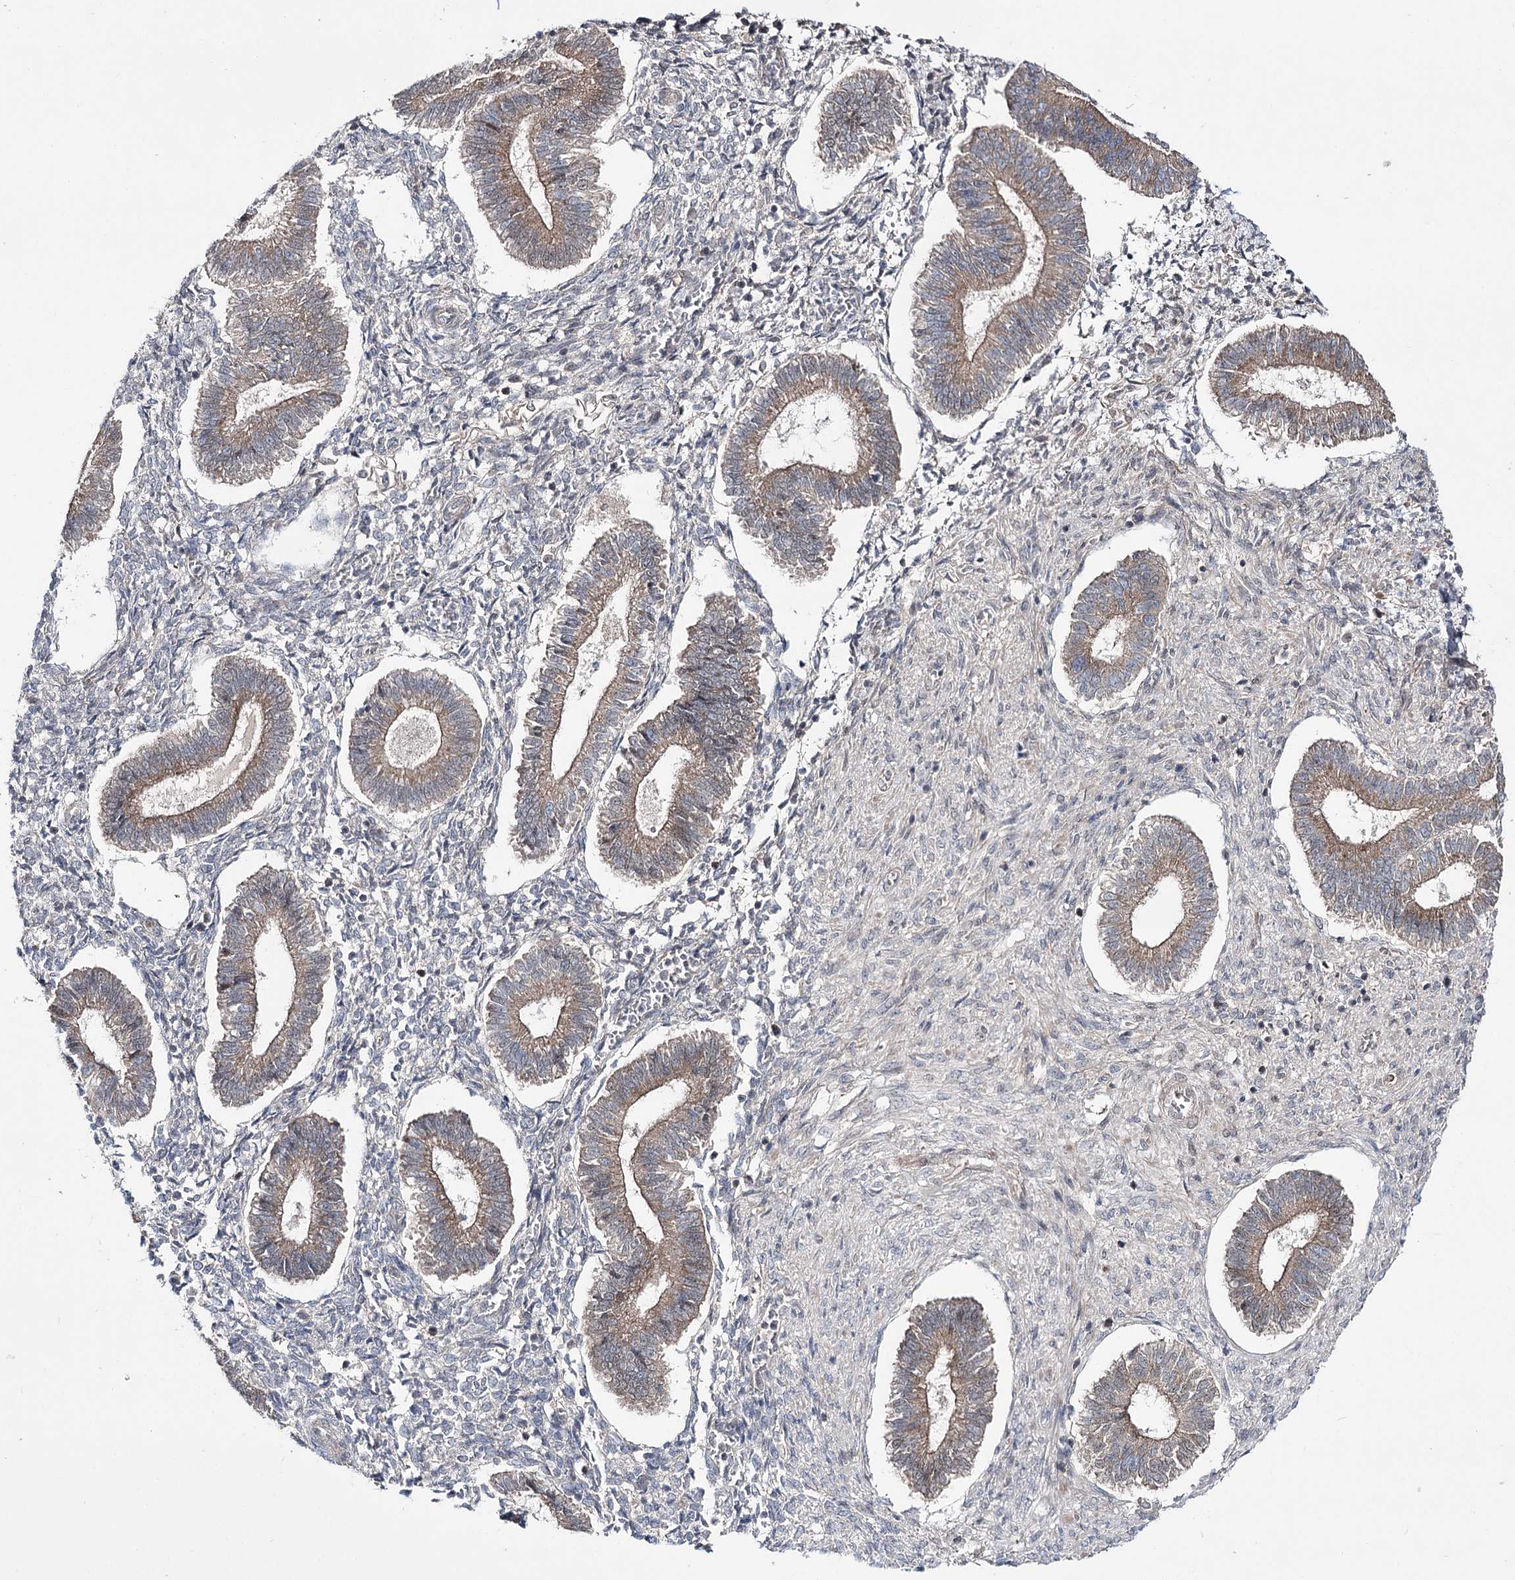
{"staining": {"intensity": "negative", "quantity": "none", "location": "none"}, "tissue": "endometrium", "cell_type": "Cells in endometrial stroma", "image_type": "normal", "snomed": [{"axis": "morphology", "description": "Normal tissue, NOS"}, {"axis": "topography", "description": "Endometrium"}], "caption": "Immunohistochemical staining of benign endometrium demonstrates no significant expression in cells in endometrial stroma.", "gene": "HOXC11", "patient": {"sex": "female", "age": 25}}